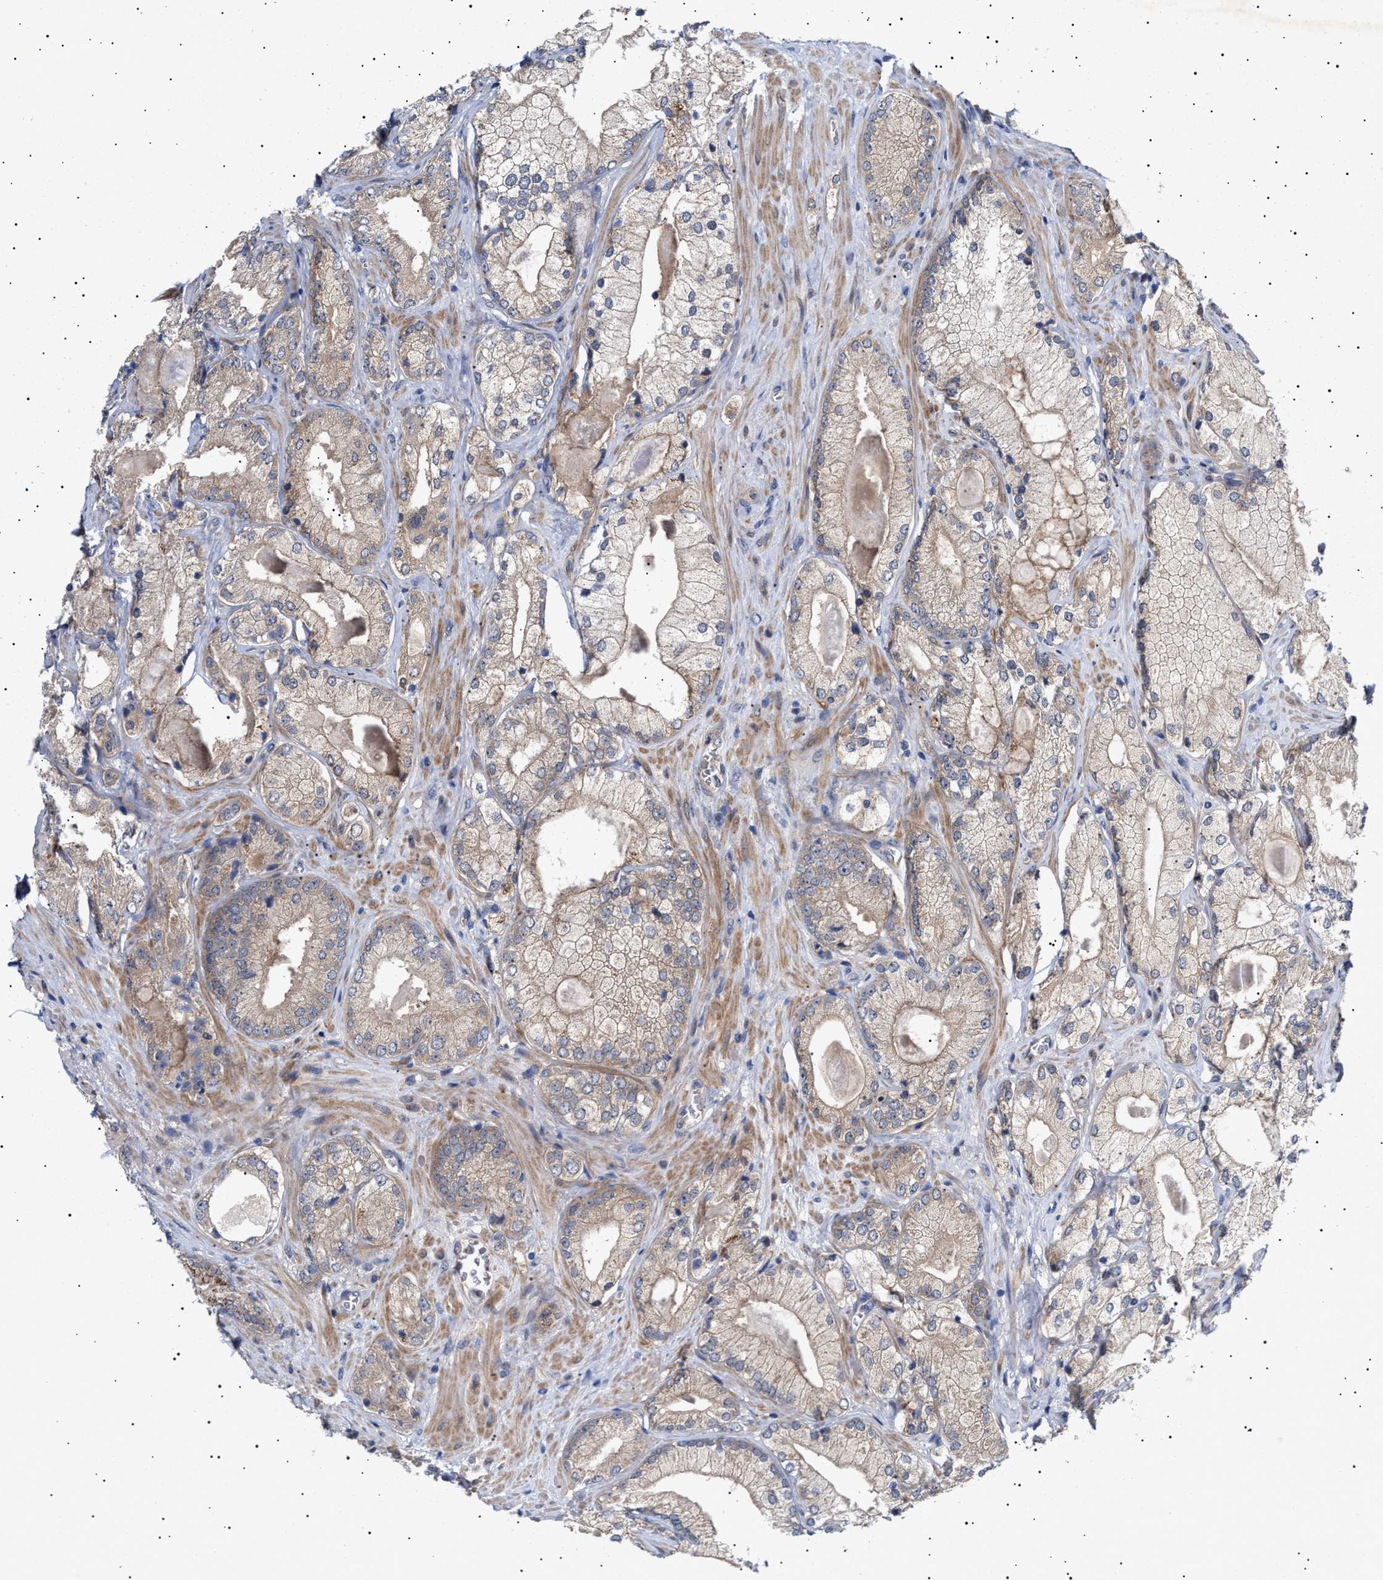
{"staining": {"intensity": "weak", "quantity": ">75%", "location": "cytoplasmic/membranous"}, "tissue": "prostate cancer", "cell_type": "Tumor cells", "image_type": "cancer", "snomed": [{"axis": "morphology", "description": "Adenocarcinoma, Low grade"}, {"axis": "topography", "description": "Prostate"}], "caption": "This histopathology image displays immunohistochemistry staining of human prostate cancer, with low weak cytoplasmic/membranous positivity in approximately >75% of tumor cells.", "gene": "NPLOC4", "patient": {"sex": "male", "age": 65}}